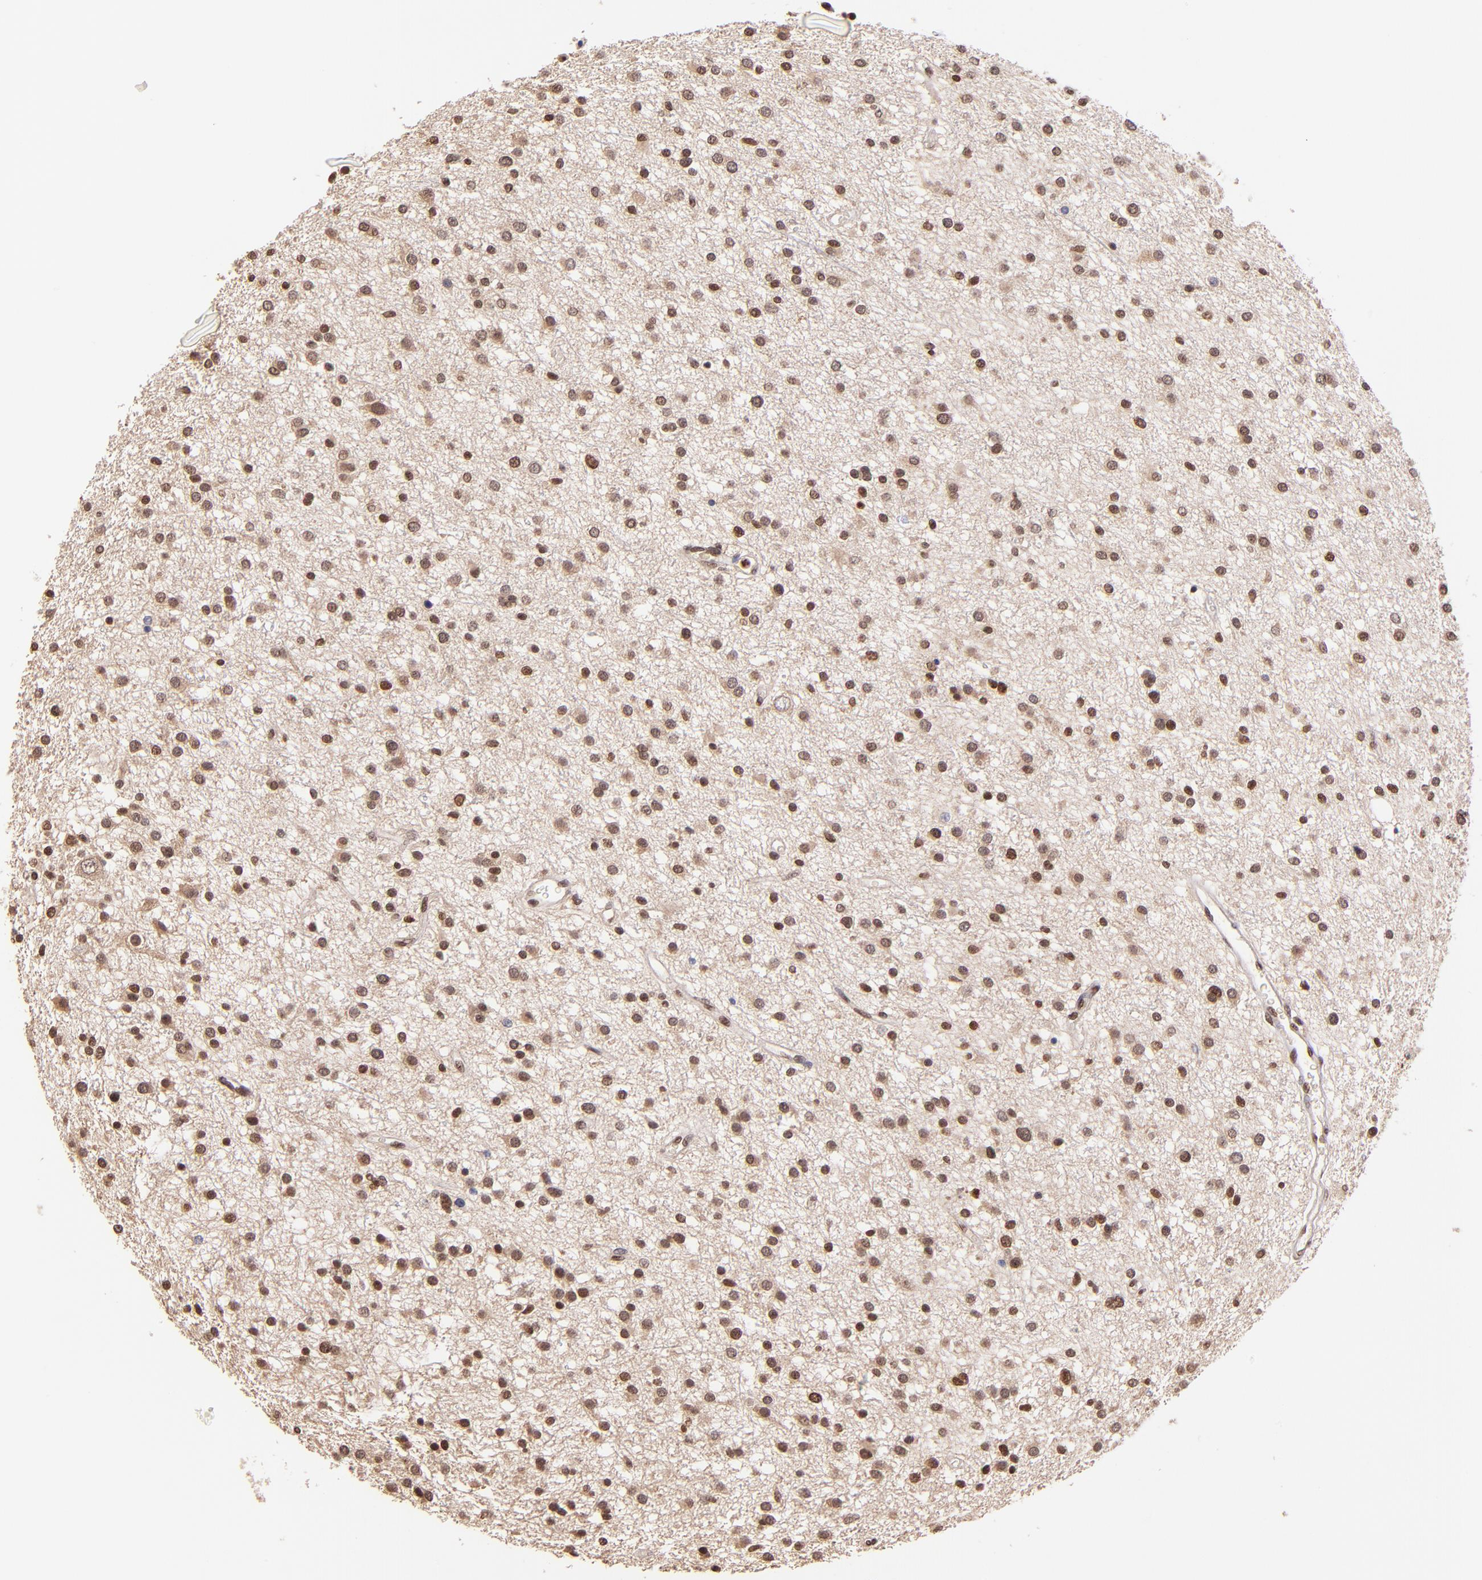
{"staining": {"intensity": "strong", "quantity": ">75%", "location": "nuclear"}, "tissue": "glioma", "cell_type": "Tumor cells", "image_type": "cancer", "snomed": [{"axis": "morphology", "description": "Glioma, malignant, Low grade"}, {"axis": "topography", "description": "Brain"}], "caption": "Immunohistochemical staining of malignant low-grade glioma exhibits high levels of strong nuclear expression in approximately >75% of tumor cells. Using DAB (brown) and hematoxylin (blue) stains, captured at high magnification using brightfield microscopy.", "gene": "WDR25", "patient": {"sex": "female", "age": 36}}